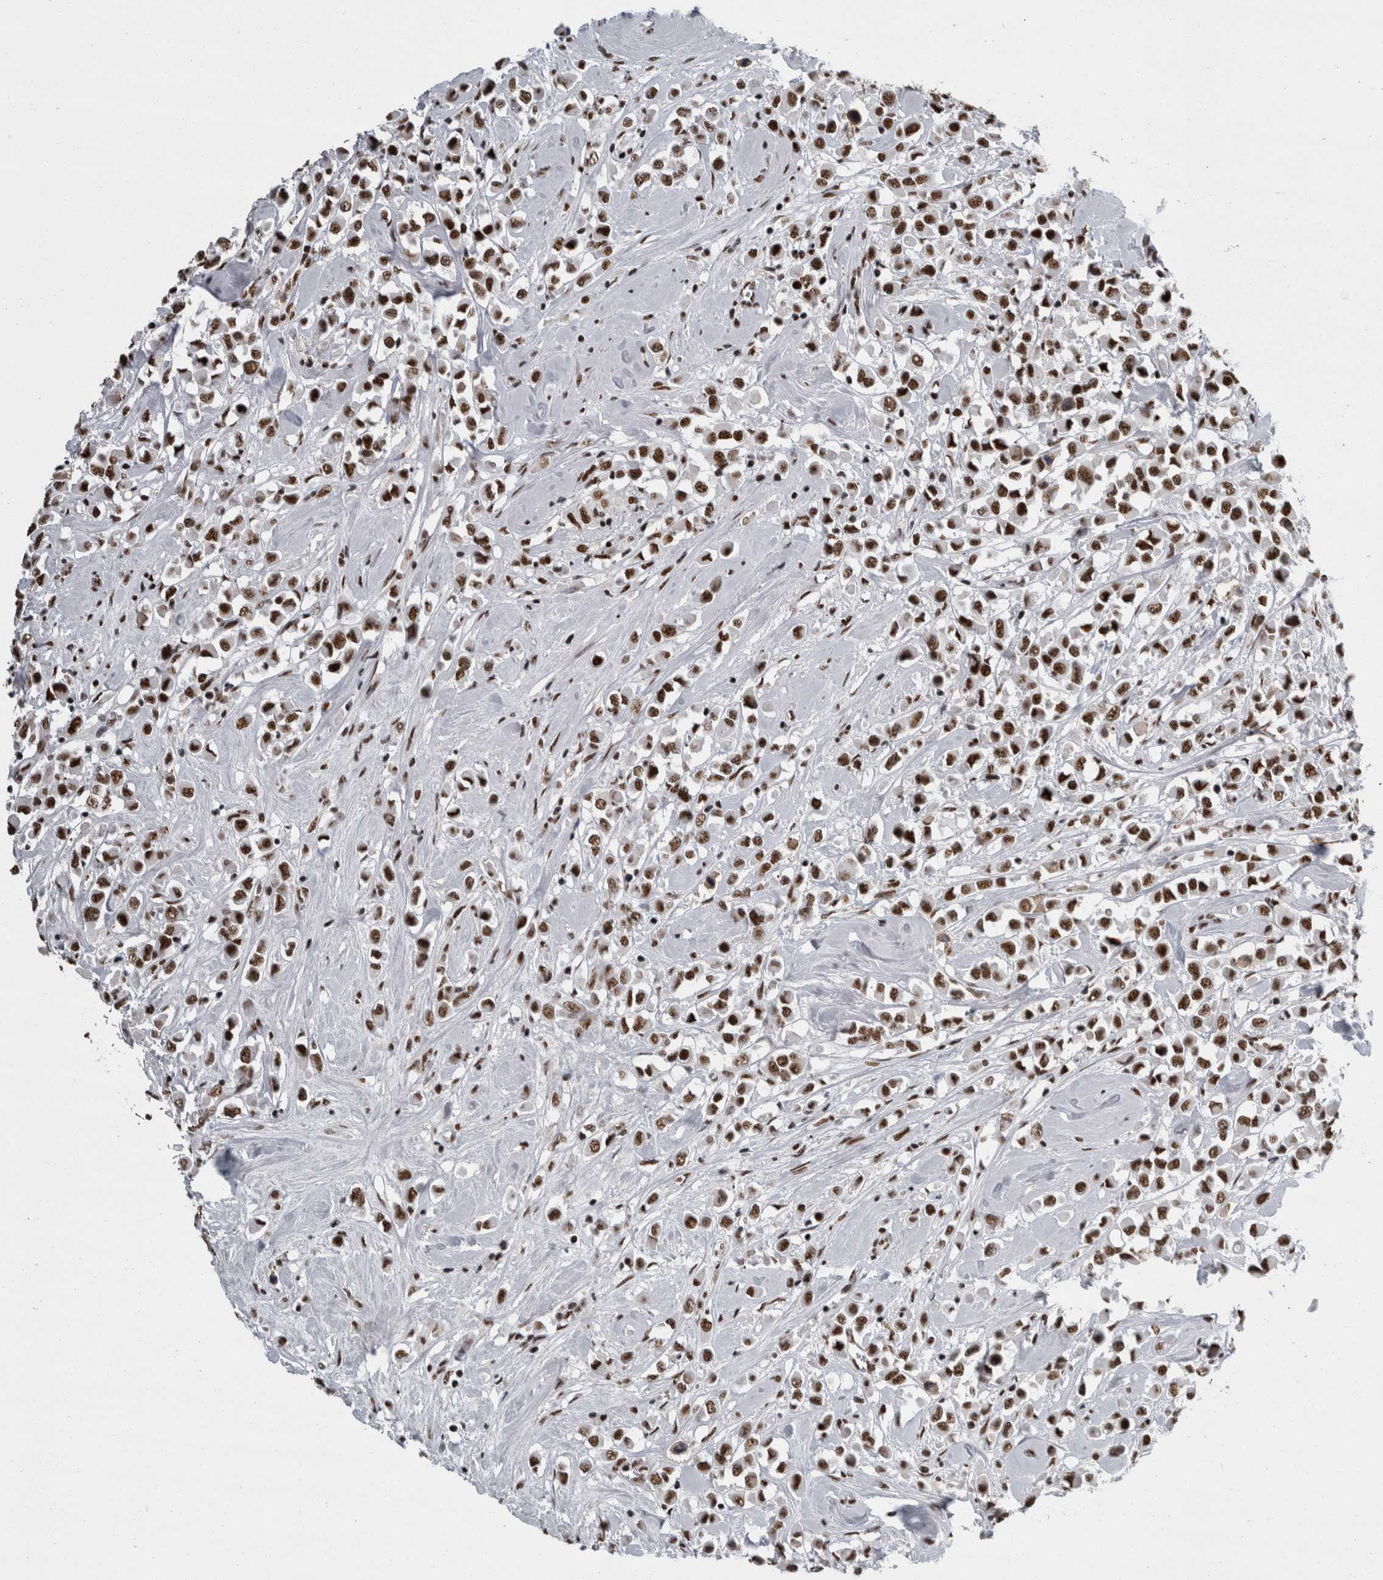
{"staining": {"intensity": "strong", "quantity": ">75%", "location": "nuclear"}, "tissue": "breast cancer", "cell_type": "Tumor cells", "image_type": "cancer", "snomed": [{"axis": "morphology", "description": "Duct carcinoma"}, {"axis": "topography", "description": "Breast"}], "caption": "Immunohistochemistry (DAB (3,3'-diaminobenzidine)) staining of human invasive ductal carcinoma (breast) shows strong nuclear protein positivity in approximately >75% of tumor cells.", "gene": "SNRNP40", "patient": {"sex": "female", "age": 61}}